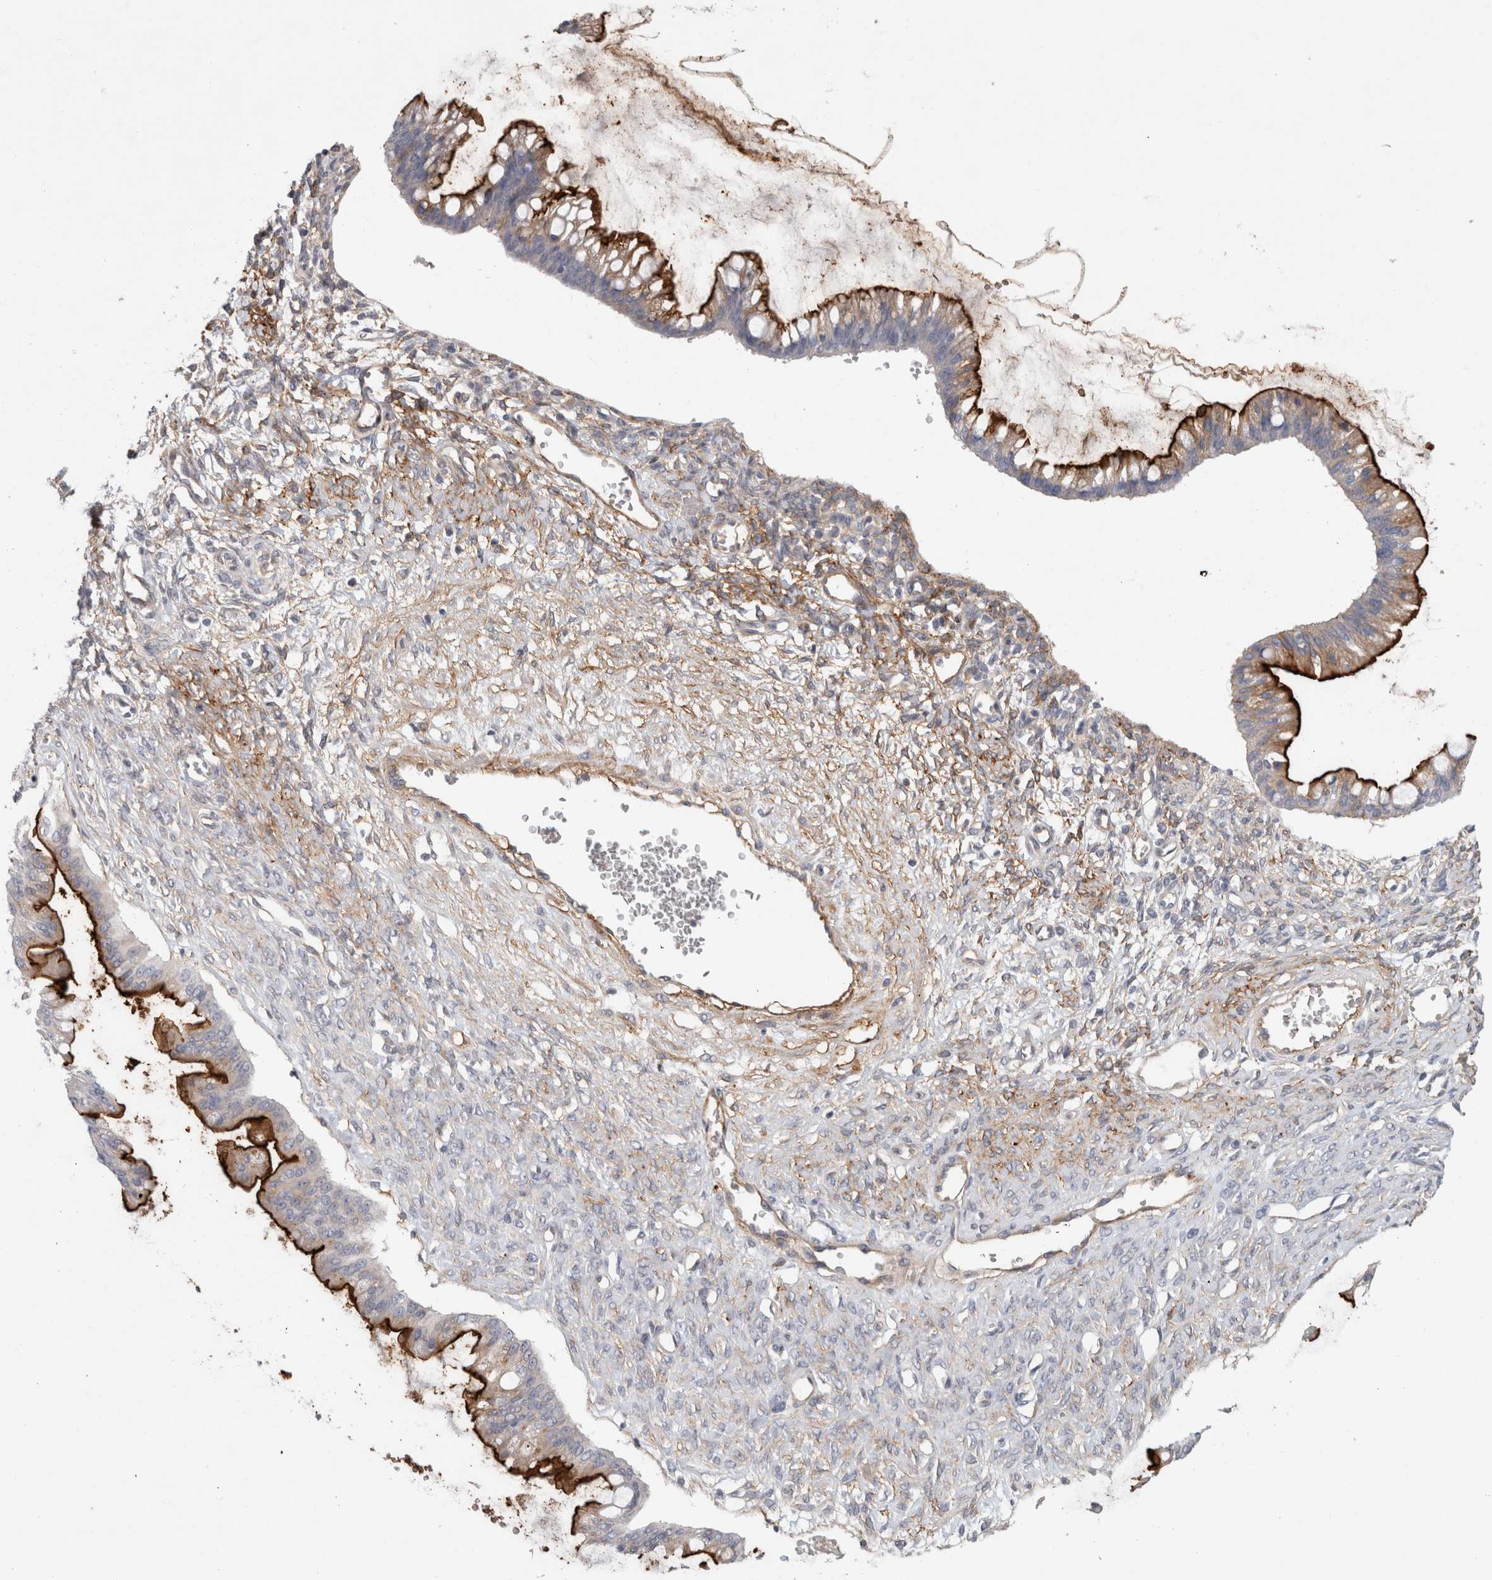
{"staining": {"intensity": "strong", "quantity": "25%-75%", "location": "cytoplasmic/membranous"}, "tissue": "ovarian cancer", "cell_type": "Tumor cells", "image_type": "cancer", "snomed": [{"axis": "morphology", "description": "Cystadenocarcinoma, mucinous, NOS"}, {"axis": "topography", "description": "Ovary"}], "caption": "DAB (3,3'-diaminobenzidine) immunohistochemical staining of mucinous cystadenocarcinoma (ovarian) displays strong cytoplasmic/membranous protein positivity in about 25%-75% of tumor cells.", "gene": "CD55", "patient": {"sex": "female", "age": 73}}